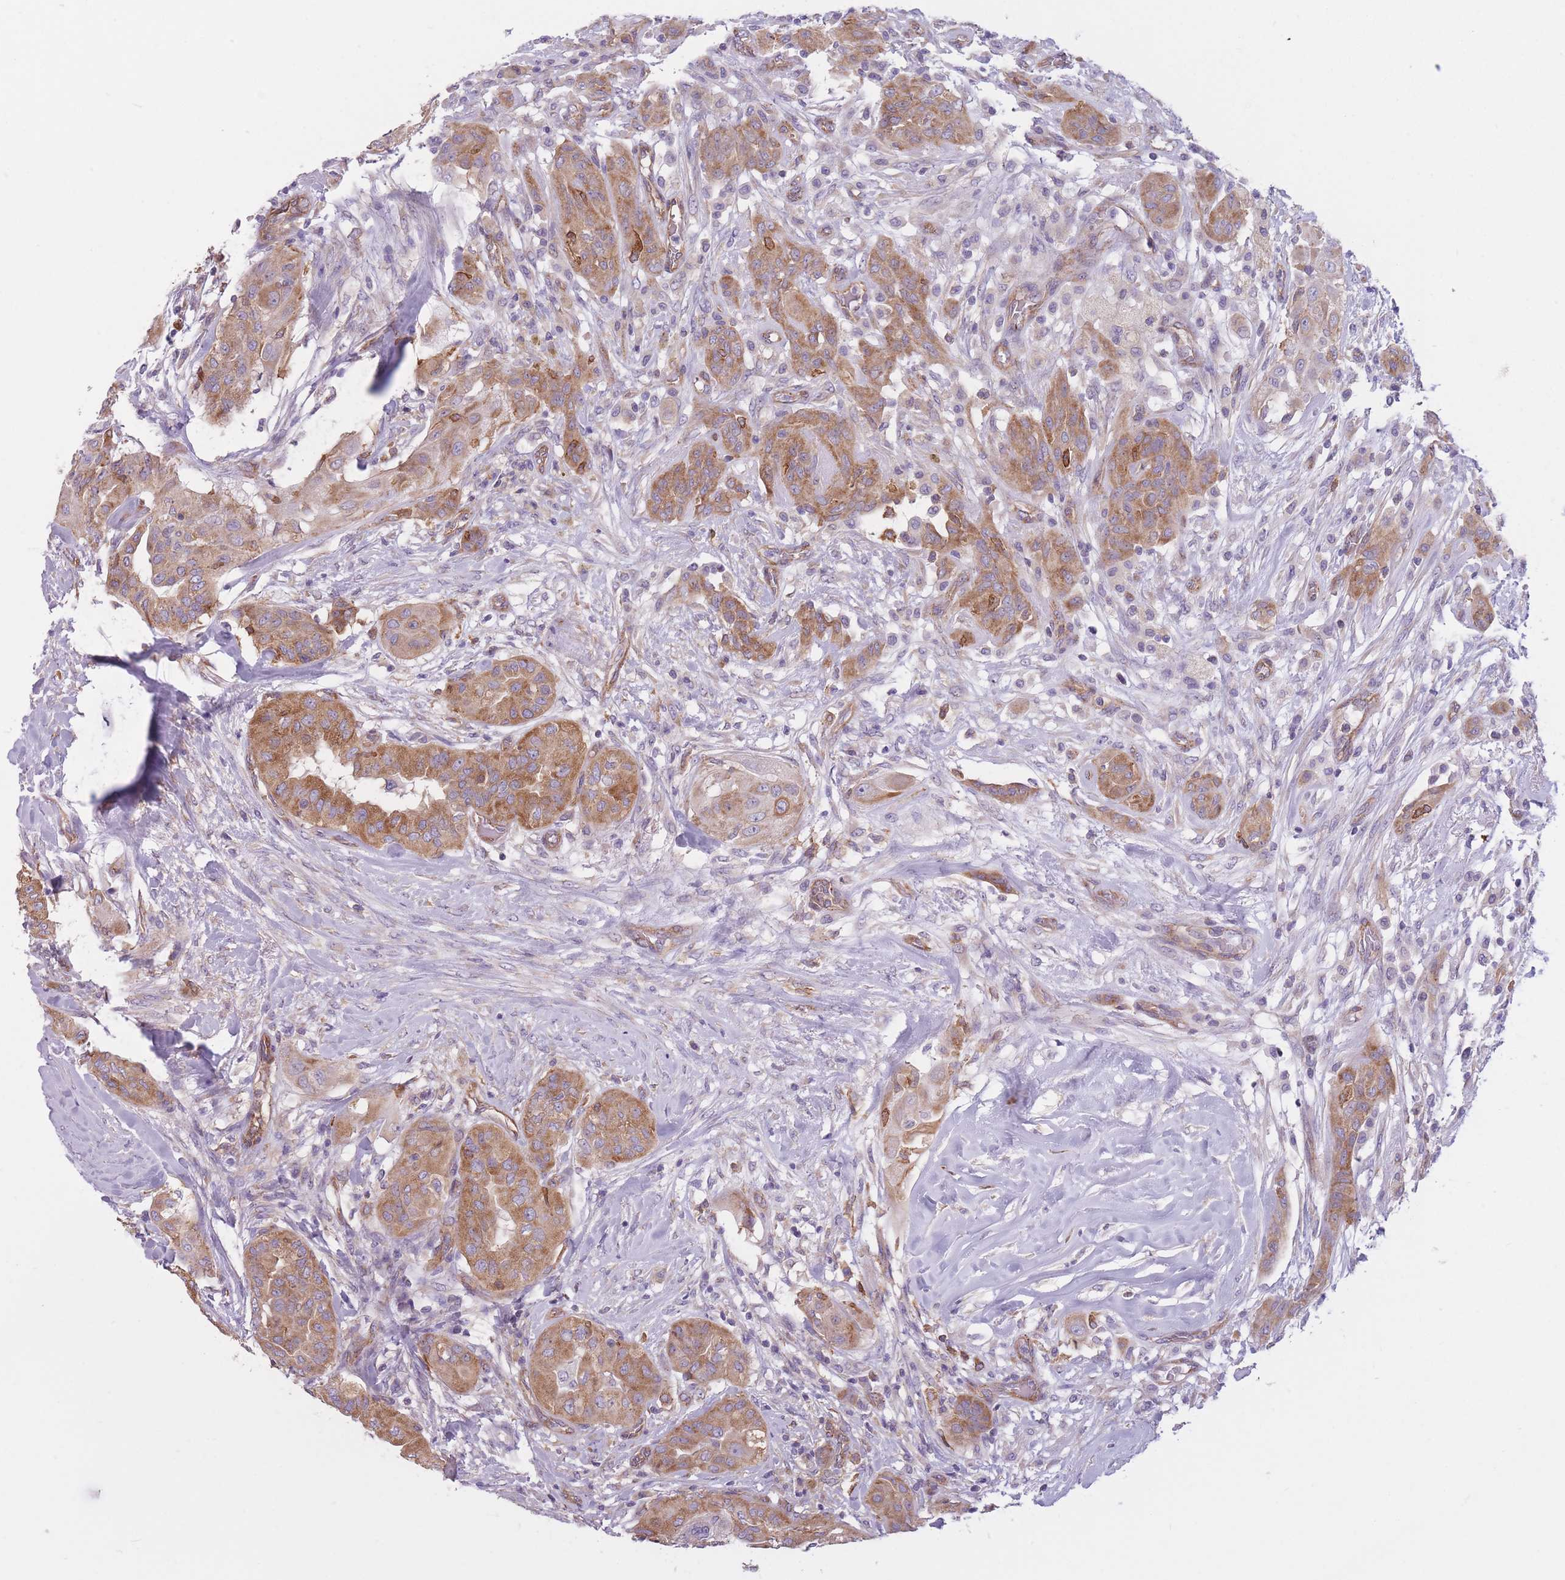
{"staining": {"intensity": "moderate", "quantity": ">75%", "location": "cytoplasmic/membranous"}, "tissue": "thyroid cancer", "cell_type": "Tumor cells", "image_type": "cancer", "snomed": [{"axis": "morphology", "description": "Papillary adenocarcinoma, NOS"}, {"axis": "topography", "description": "Thyroid gland"}], "caption": "The image exhibits immunohistochemical staining of thyroid cancer. There is moderate cytoplasmic/membranous expression is identified in about >75% of tumor cells.", "gene": "SERPINB3", "patient": {"sex": "female", "age": 59}}